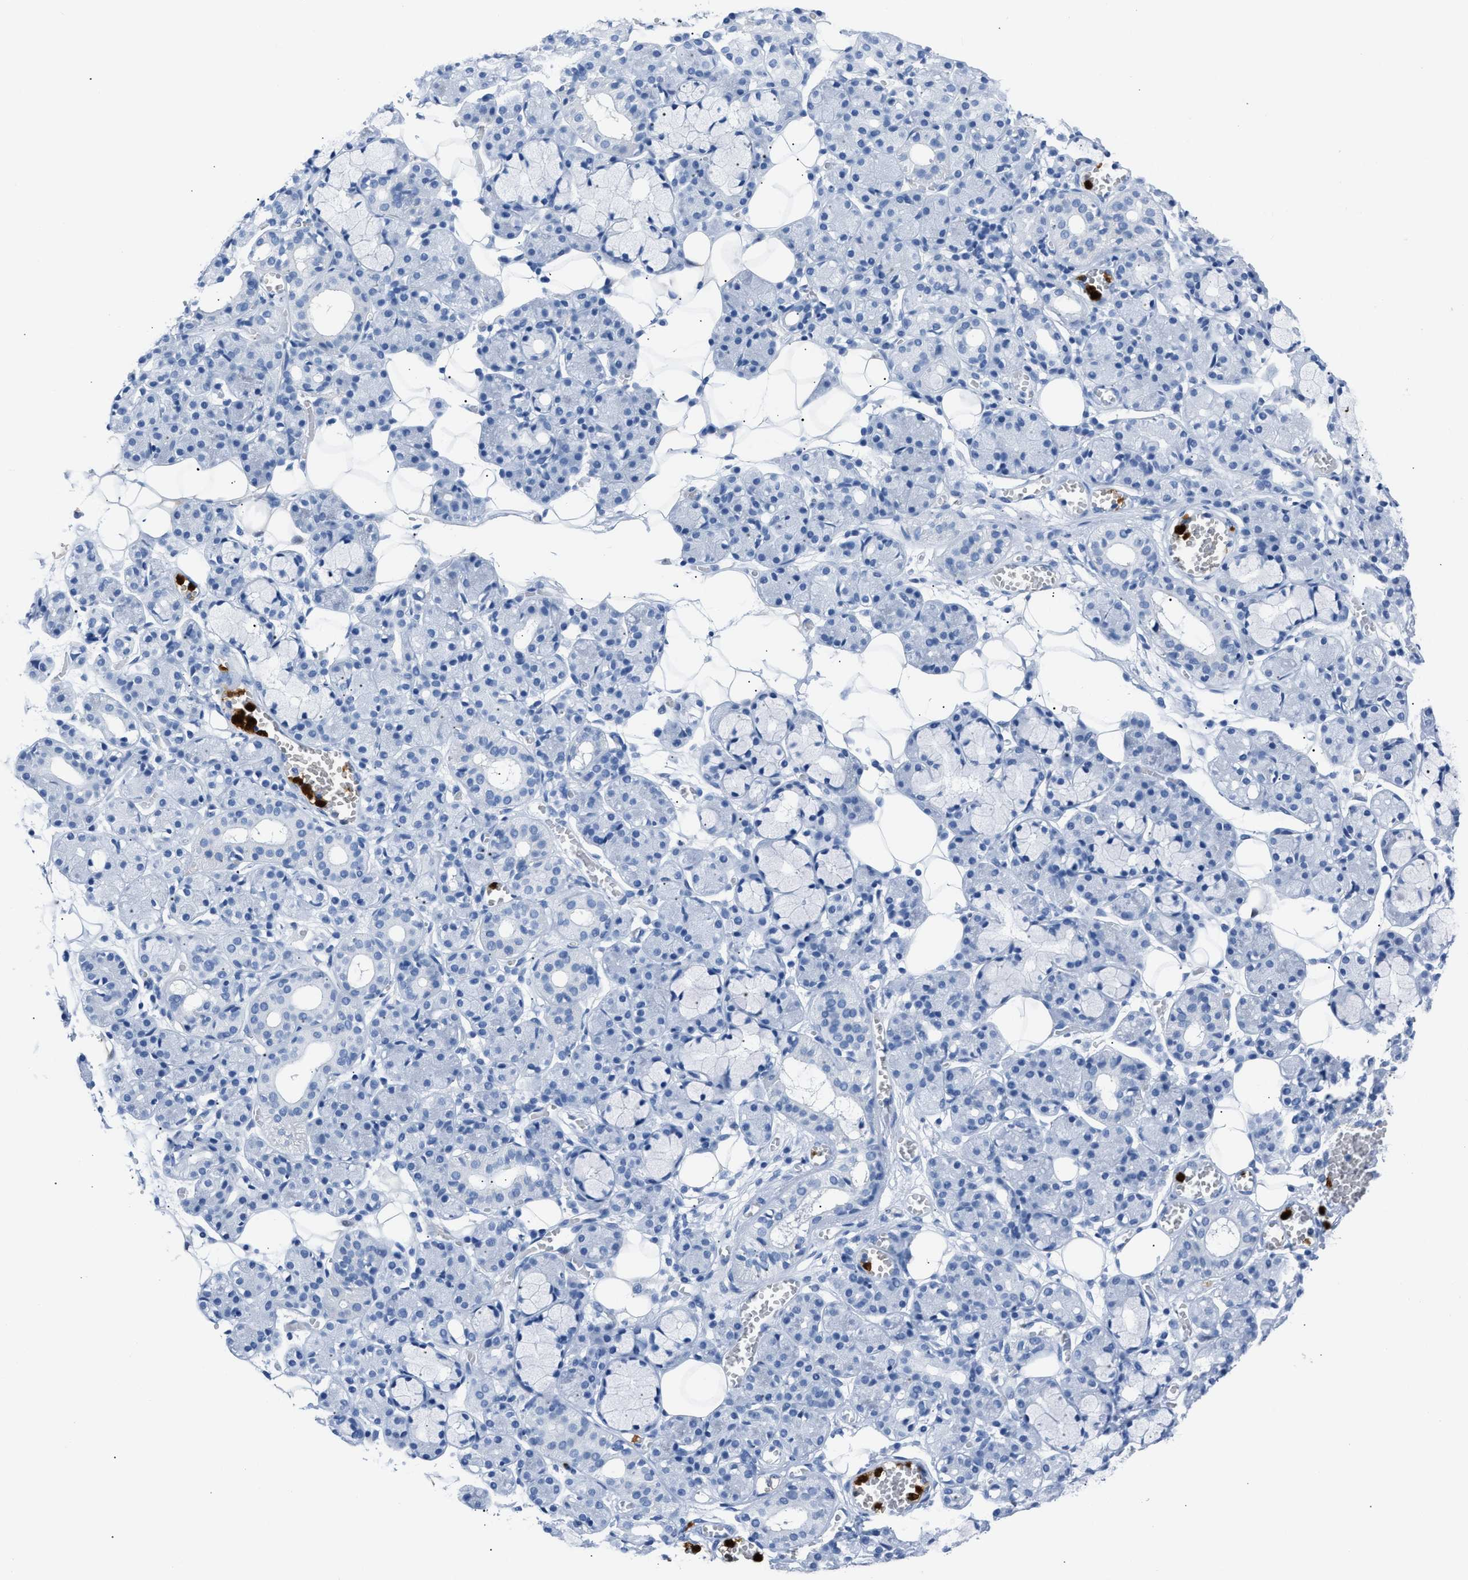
{"staining": {"intensity": "negative", "quantity": "none", "location": "none"}, "tissue": "salivary gland", "cell_type": "Glandular cells", "image_type": "normal", "snomed": [{"axis": "morphology", "description": "Normal tissue, NOS"}, {"axis": "topography", "description": "Salivary gland"}], "caption": "Normal salivary gland was stained to show a protein in brown. There is no significant staining in glandular cells. (Stains: DAB IHC with hematoxylin counter stain, Microscopy: brightfield microscopy at high magnification).", "gene": "S100P", "patient": {"sex": "male", "age": 63}}